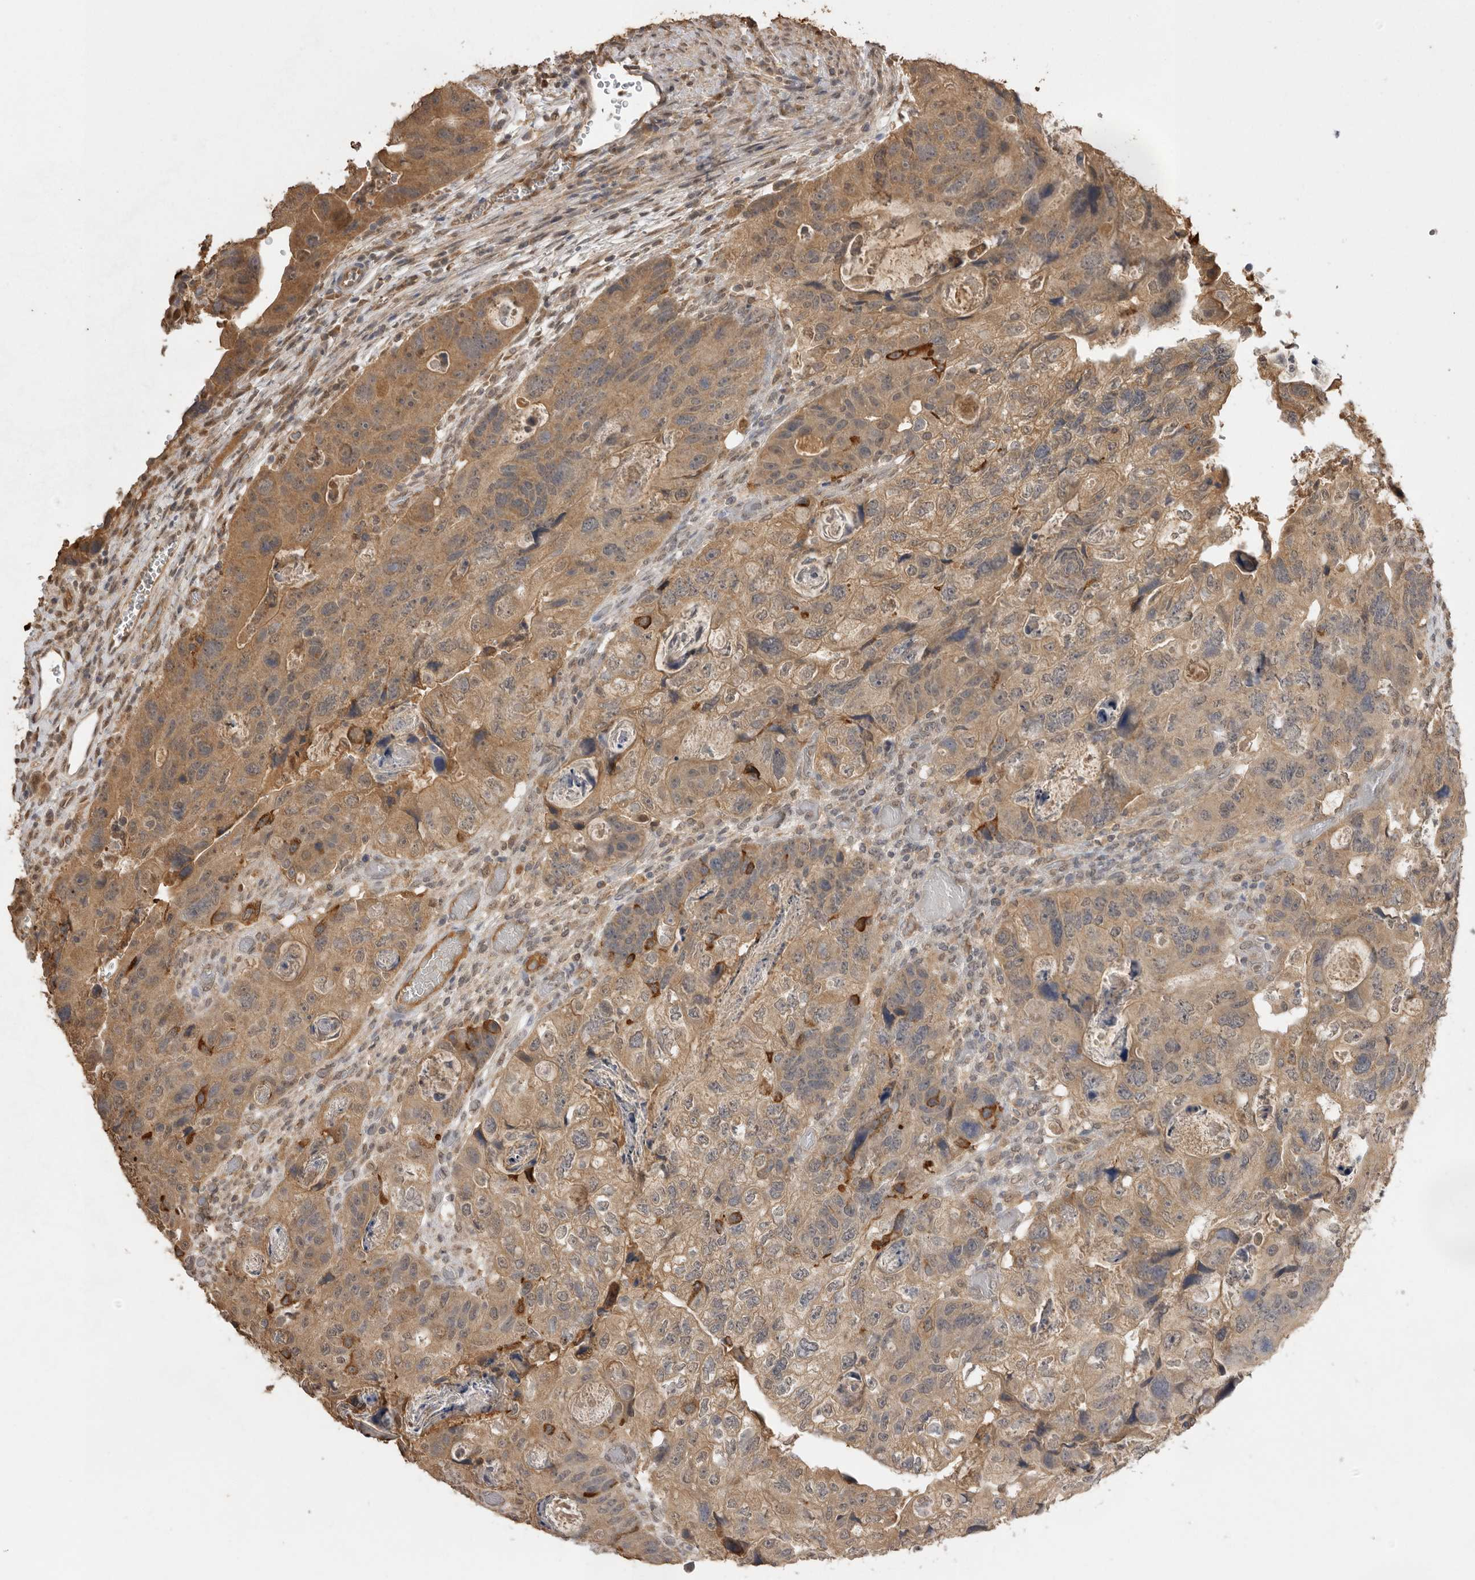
{"staining": {"intensity": "moderate", "quantity": ">75%", "location": "cytoplasmic/membranous"}, "tissue": "colorectal cancer", "cell_type": "Tumor cells", "image_type": "cancer", "snomed": [{"axis": "morphology", "description": "Adenocarcinoma, NOS"}, {"axis": "topography", "description": "Rectum"}], "caption": "Immunohistochemistry histopathology image of neoplastic tissue: adenocarcinoma (colorectal) stained using immunohistochemistry demonstrates medium levels of moderate protein expression localized specifically in the cytoplasmic/membranous of tumor cells, appearing as a cytoplasmic/membranous brown color.", "gene": "JAG2", "patient": {"sex": "male", "age": 59}}